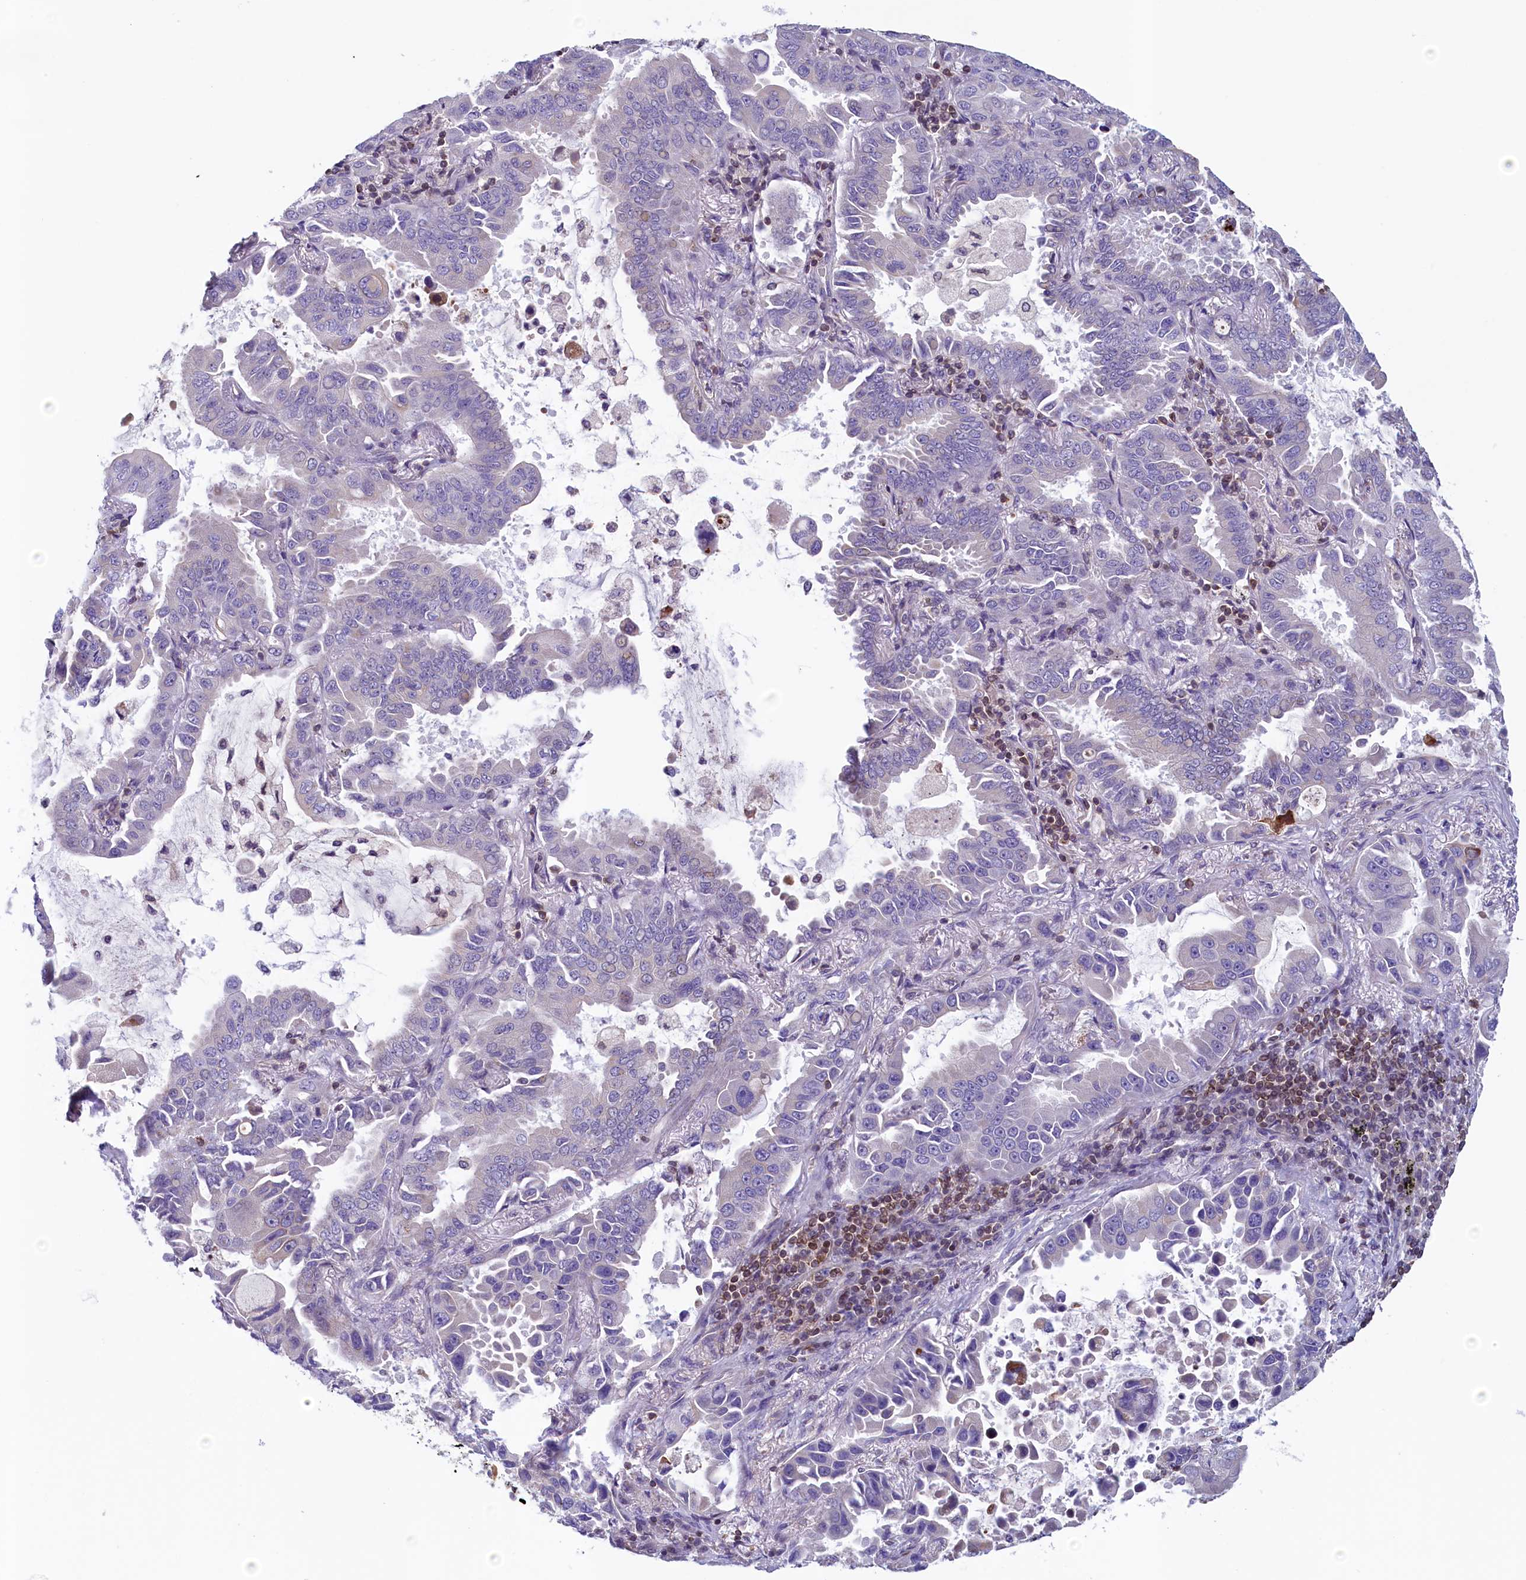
{"staining": {"intensity": "negative", "quantity": "none", "location": "none"}, "tissue": "lung cancer", "cell_type": "Tumor cells", "image_type": "cancer", "snomed": [{"axis": "morphology", "description": "Adenocarcinoma, NOS"}, {"axis": "topography", "description": "Lung"}], "caption": "Histopathology image shows no significant protein staining in tumor cells of lung cancer (adenocarcinoma). The staining was performed using DAB to visualize the protein expression in brown, while the nuclei were stained in blue with hematoxylin (Magnification: 20x).", "gene": "TRAF3IP3", "patient": {"sex": "male", "age": 64}}